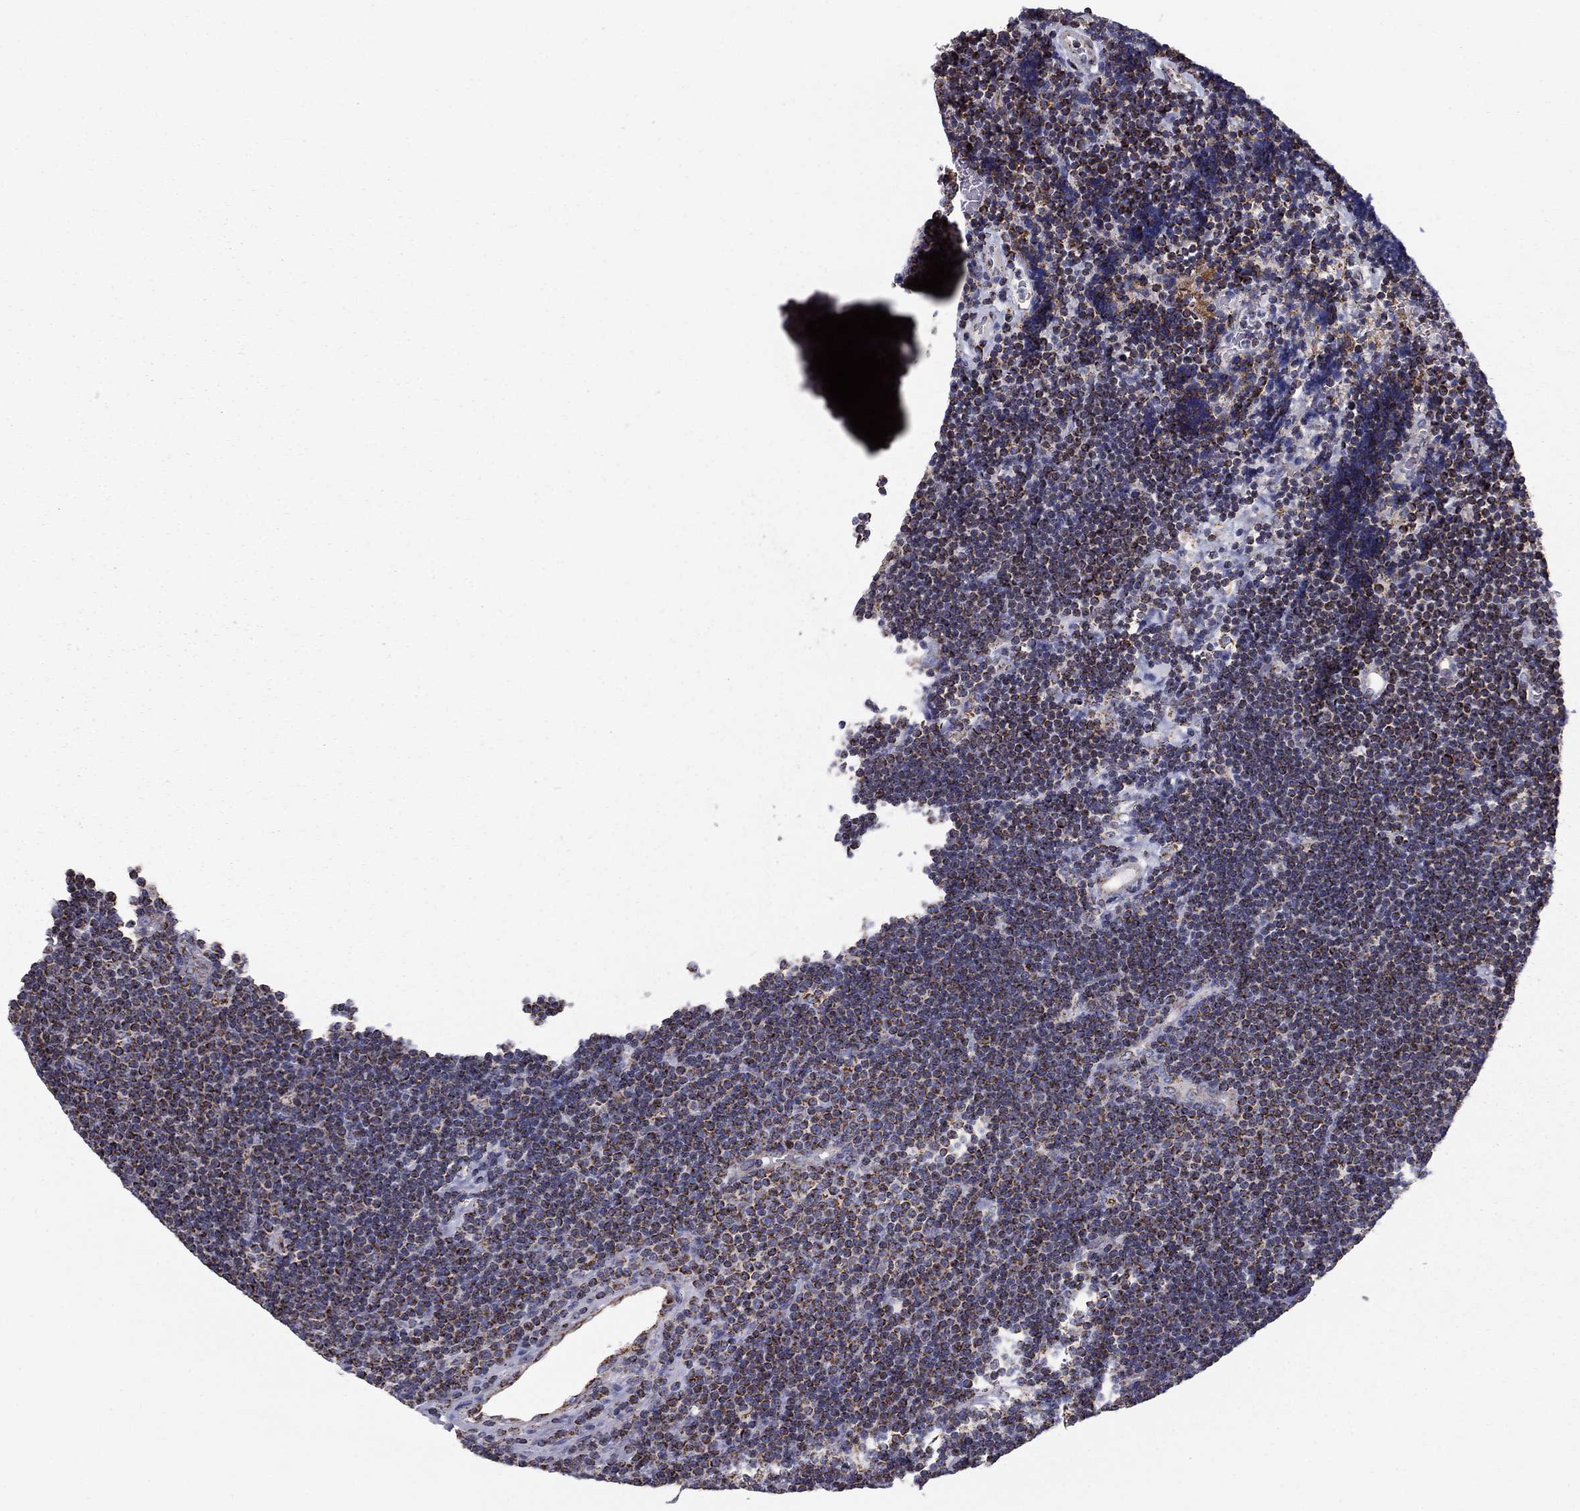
{"staining": {"intensity": "moderate", "quantity": "25%-75%", "location": "cytoplasmic/membranous"}, "tissue": "lymphoma", "cell_type": "Tumor cells", "image_type": "cancer", "snomed": [{"axis": "morphology", "description": "Malignant lymphoma, non-Hodgkin's type, Low grade"}, {"axis": "topography", "description": "Brain"}], "caption": "Lymphoma stained with DAB immunohistochemistry exhibits medium levels of moderate cytoplasmic/membranous staining in about 25%-75% of tumor cells.", "gene": "NDUFV1", "patient": {"sex": "female", "age": 66}}